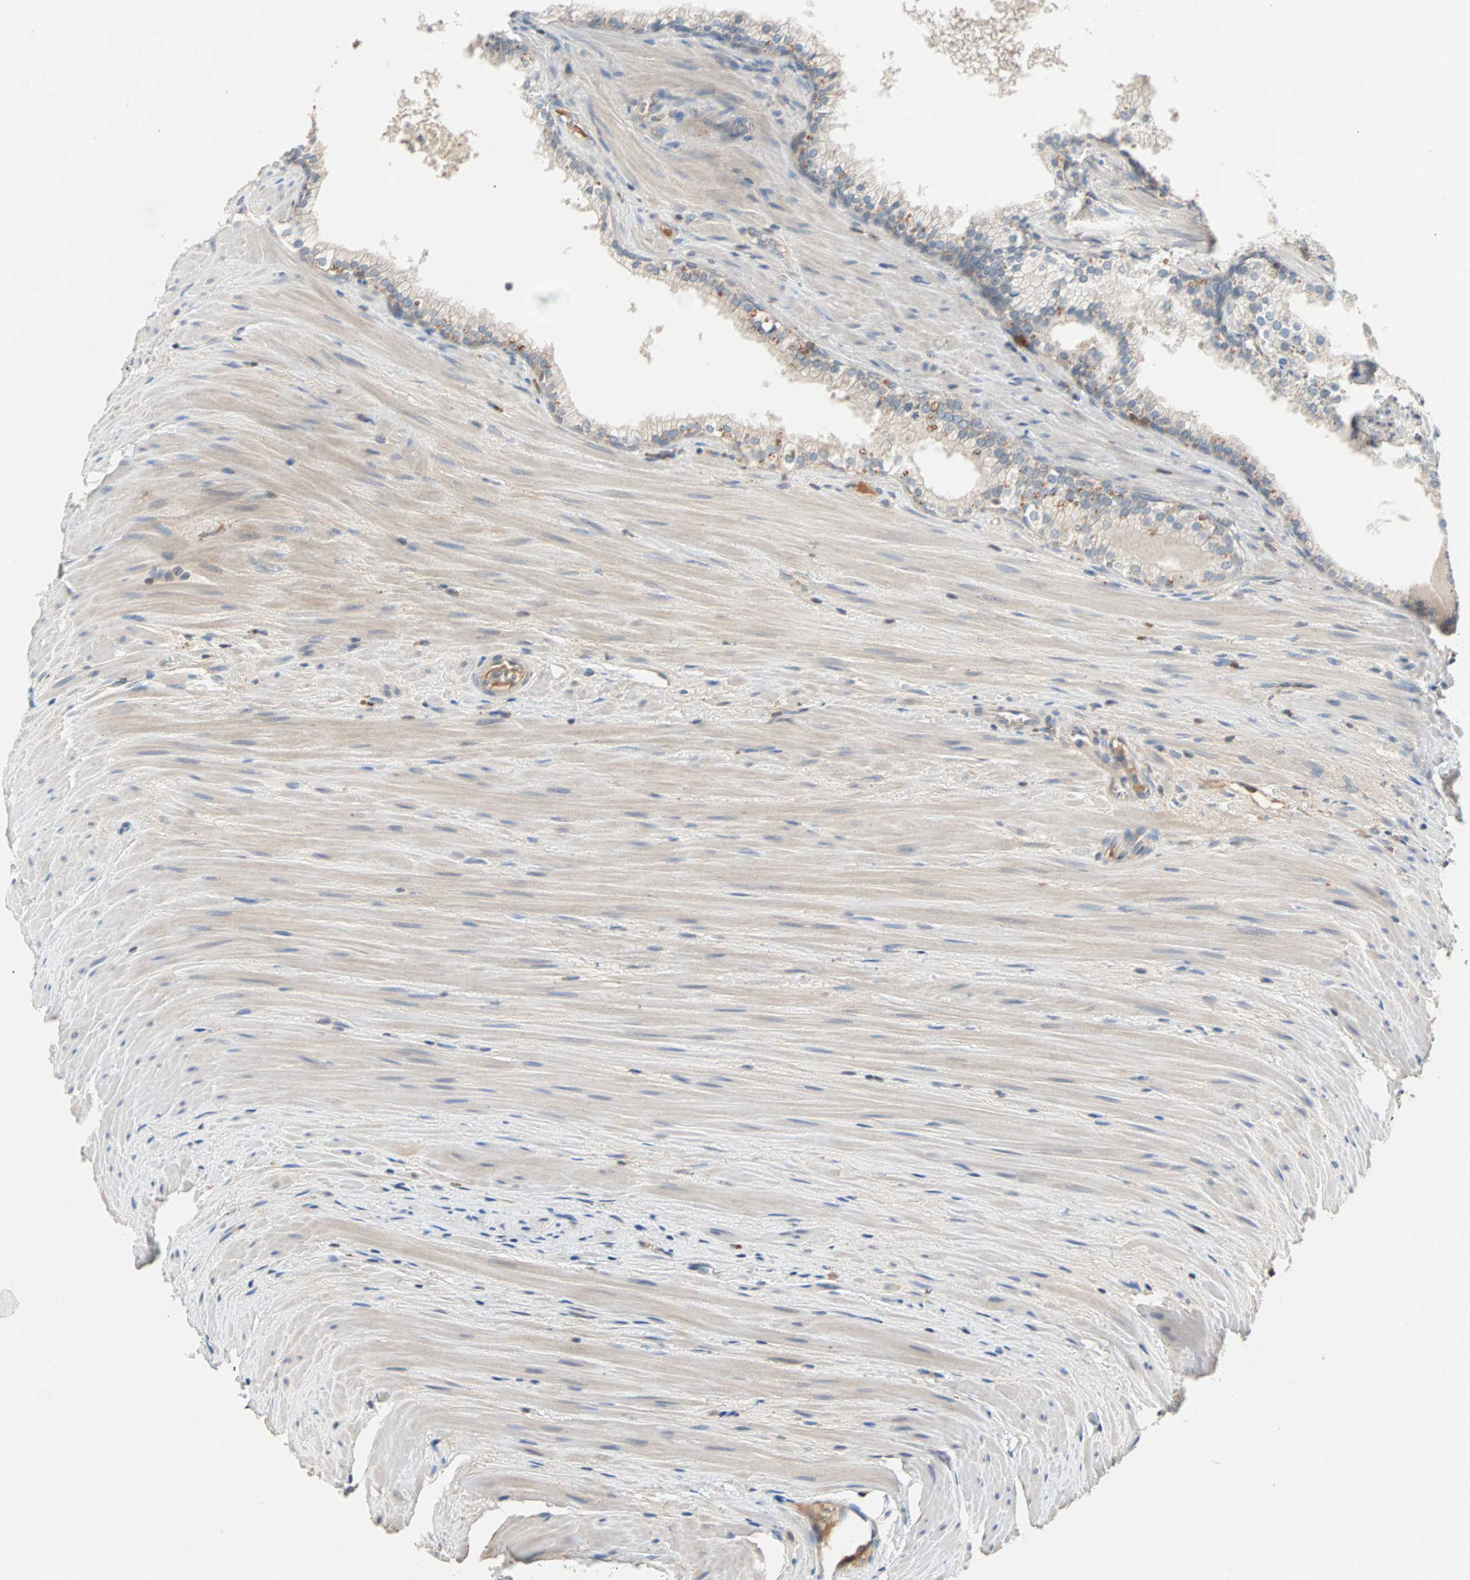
{"staining": {"intensity": "negative", "quantity": "none", "location": "none"}, "tissue": "prostate cancer", "cell_type": "Tumor cells", "image_type": "cancer", "snomed": [{"axis": "morphology", "description": "Adenocarcinoma, Low grade"}, {"axis": "topography", "description": "Prostate"}], "caption": "Tumor cells show no significant positivity in prostate low-grade adenocarcinoma.", "gene": "MAP4K1", "patient": {"sex": "male", "age": 58}}